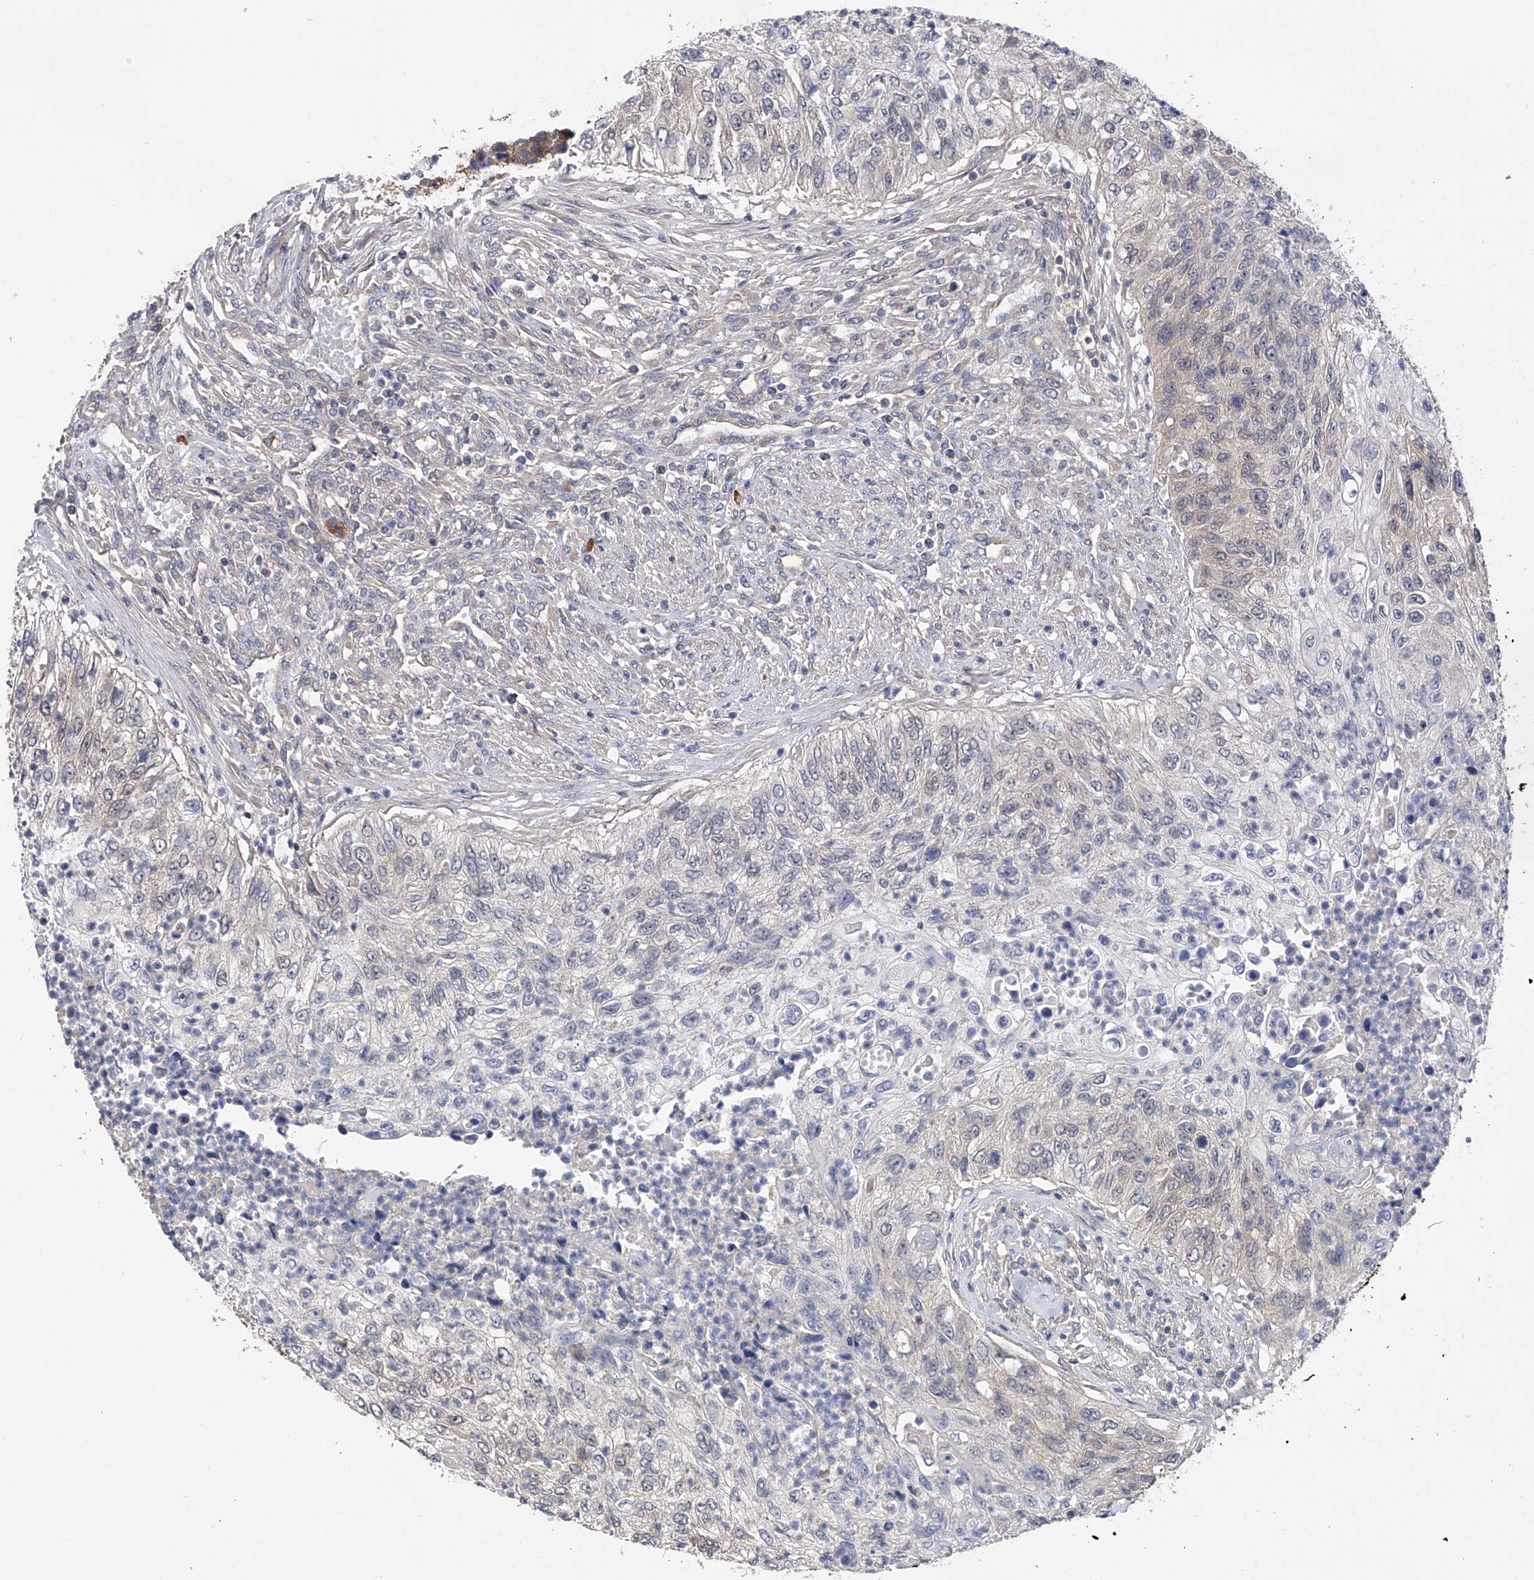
{"staining": {"intensity": "negative", "quantity": "none", "location": "none"}, "tissue": "urothelial cancer", "cell_type": "Tumor cells", "image_type": "cancer", "snomed": [{"axis": "morphology", "description": "Urothelial carcinoma, High grade"}, {"axis": "topography", "description": "Urinary bladder"}], "caption": "Tumor cells show no significant positivity in urothelial carcinoma (high-grade). (DAB immunohistochemistry (IHC), high magnification).", "gene": "CFAP298", "patient": {"sex": "female", "age": 60}}